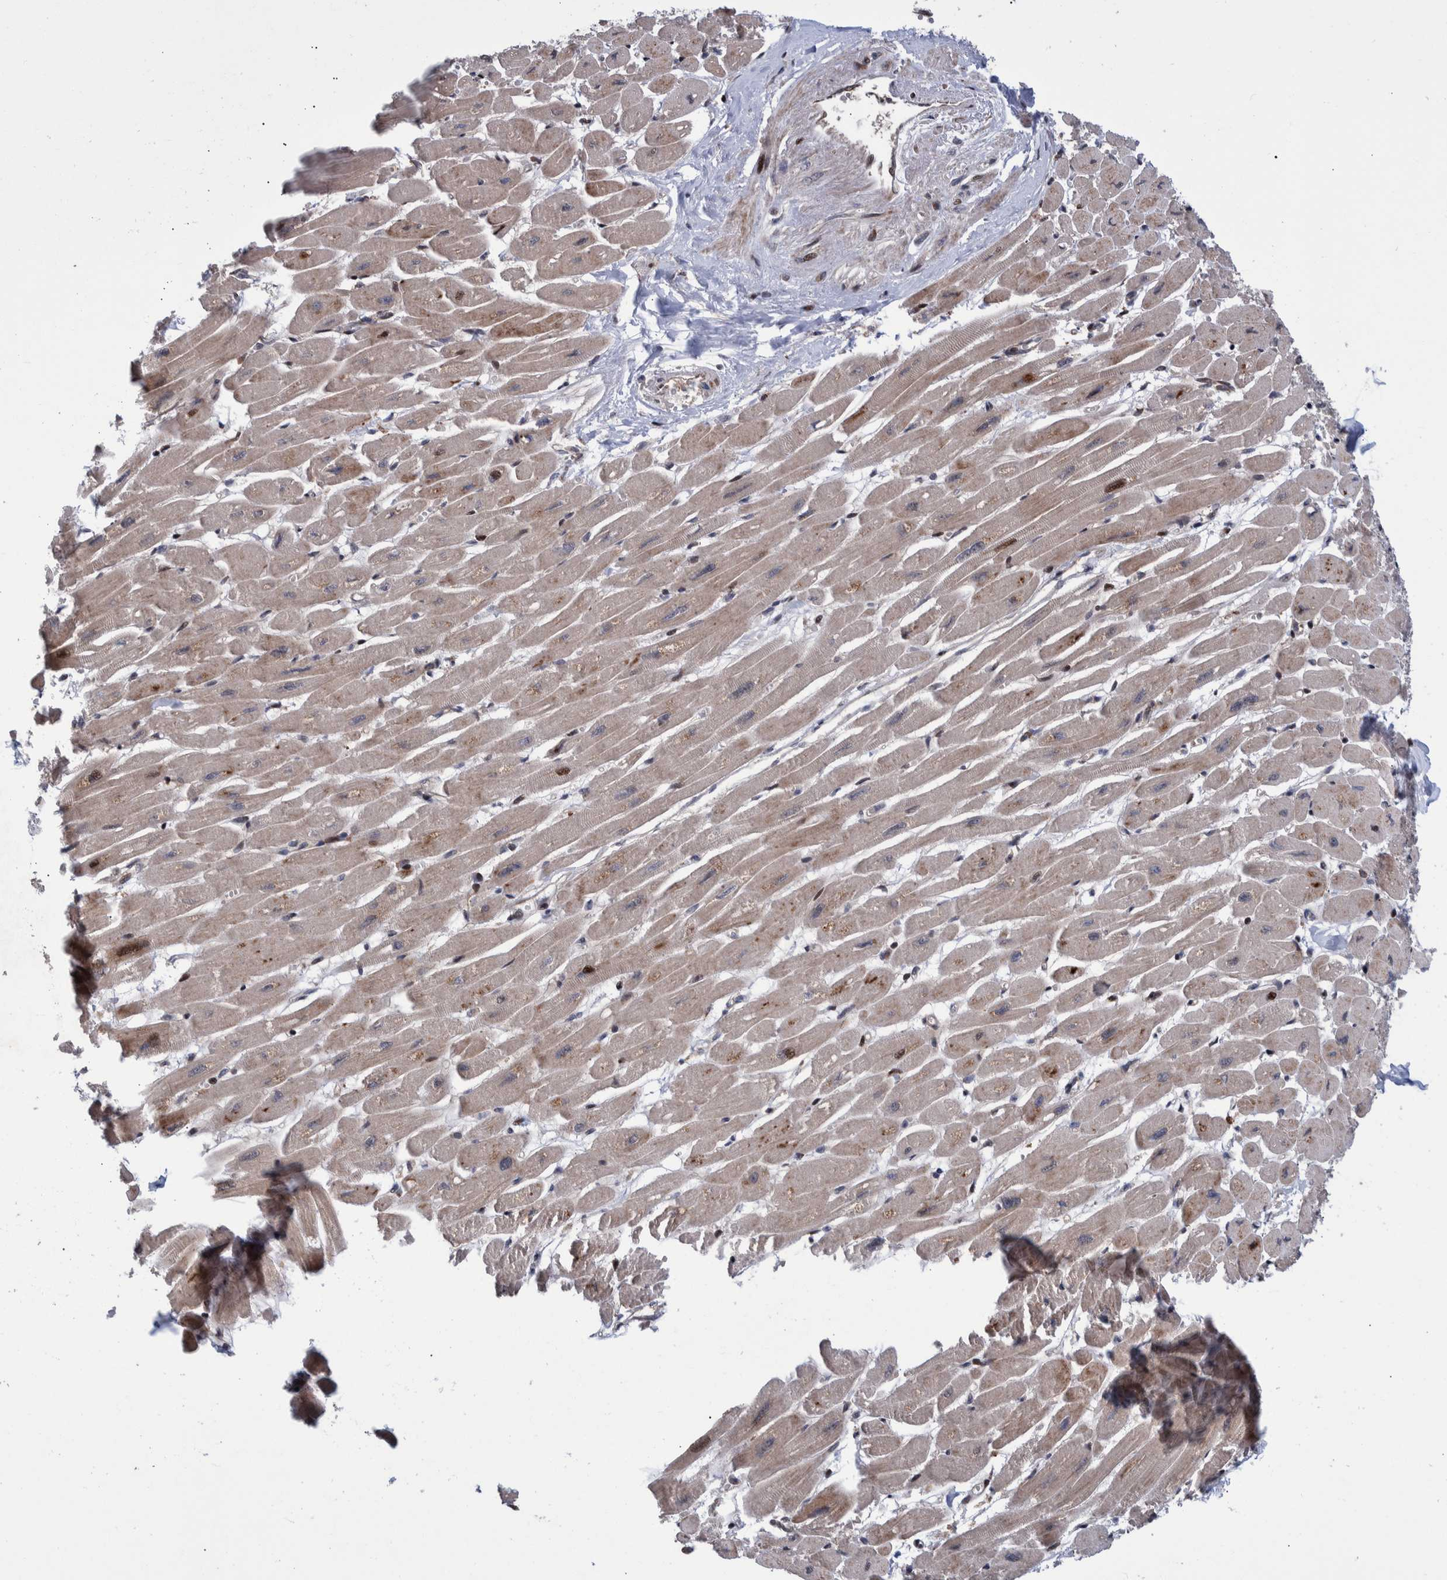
{"staining": {"intensity": "moderate", "quantity": "25%-75%", "location": "cytoplasmic/membranous,nuclear"}, "tissue": "heart muscle", "cell_type": "Cardiomyocytes", "image_type": "normal", "snomed": [{"axis": "morphology", "description": "Normal tissue, NOS"}, {"axis": "topography", "description": "Heart"}], "caption": "Moderate cytoplasmic/membranous,nuclear staining for a protein is identified in about 25%-75% of cardiomyocytes of benign heart muscle using IHC.", "gene": "SHISA6", "patient": {"sex": "female", "age": 54}}